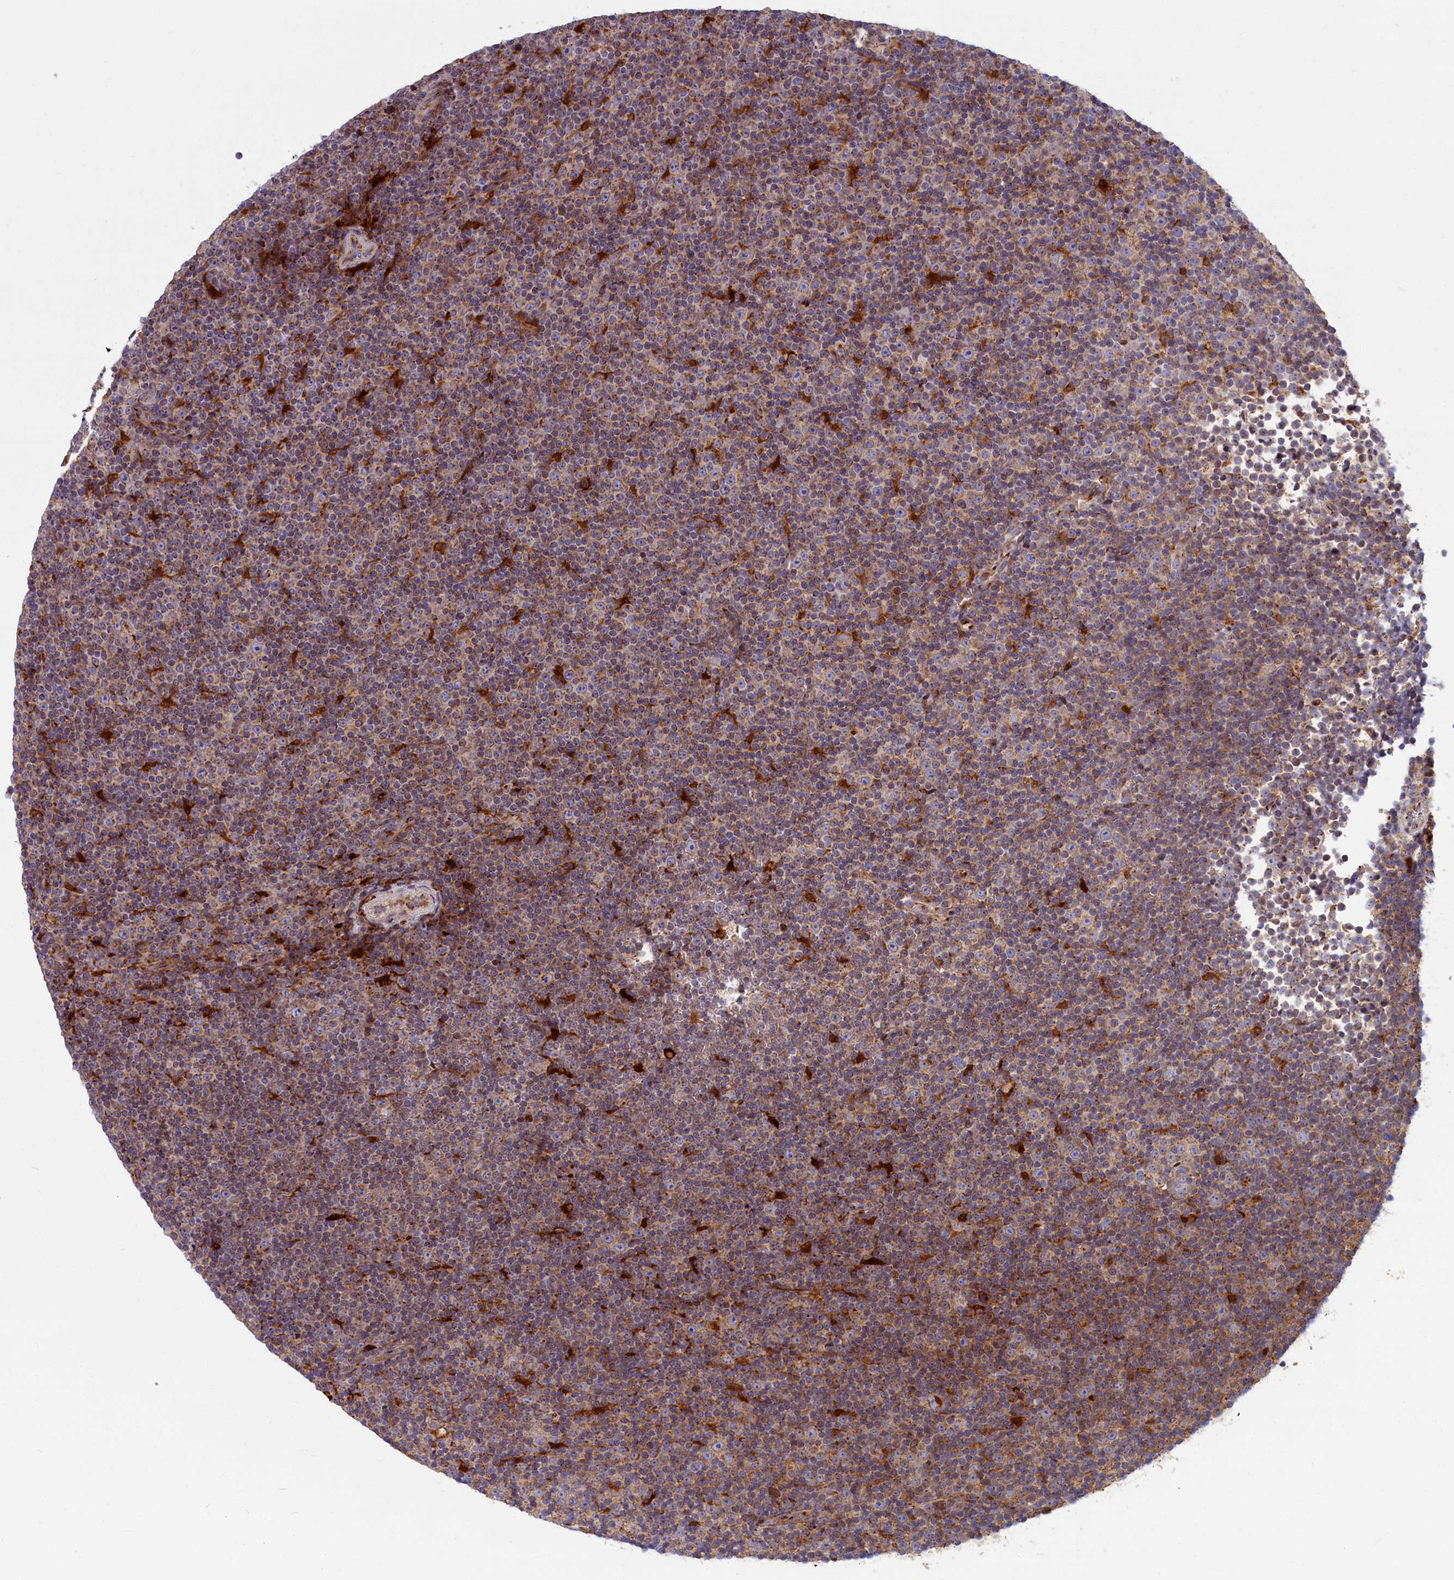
{"staining": {"intensity": "moderate", "quantity": "25%-75%", "location": "cytoplasmic/membranous"}, "tissue": "lymphoma", "cell_type": "Tumor cells", "image_type": "cancer", "snomed": [{"axis": "morphology", "description": "Malignant lymphoma, non-Hodgkin's type, Low grade"}, {"axis": "topography", "description": "Lymph node"}], "caption": "This photomicrograph exhibits lymphoma stained with immunohistochemistry (IHC) to label a protein in brown. The cytoplasmic/membranous of tumor cells show moderate positivity for the protein. Nuclei are counter-stained blue.", "gene": "BLVRB", "patient": {"sex": "female", "age": 67}}